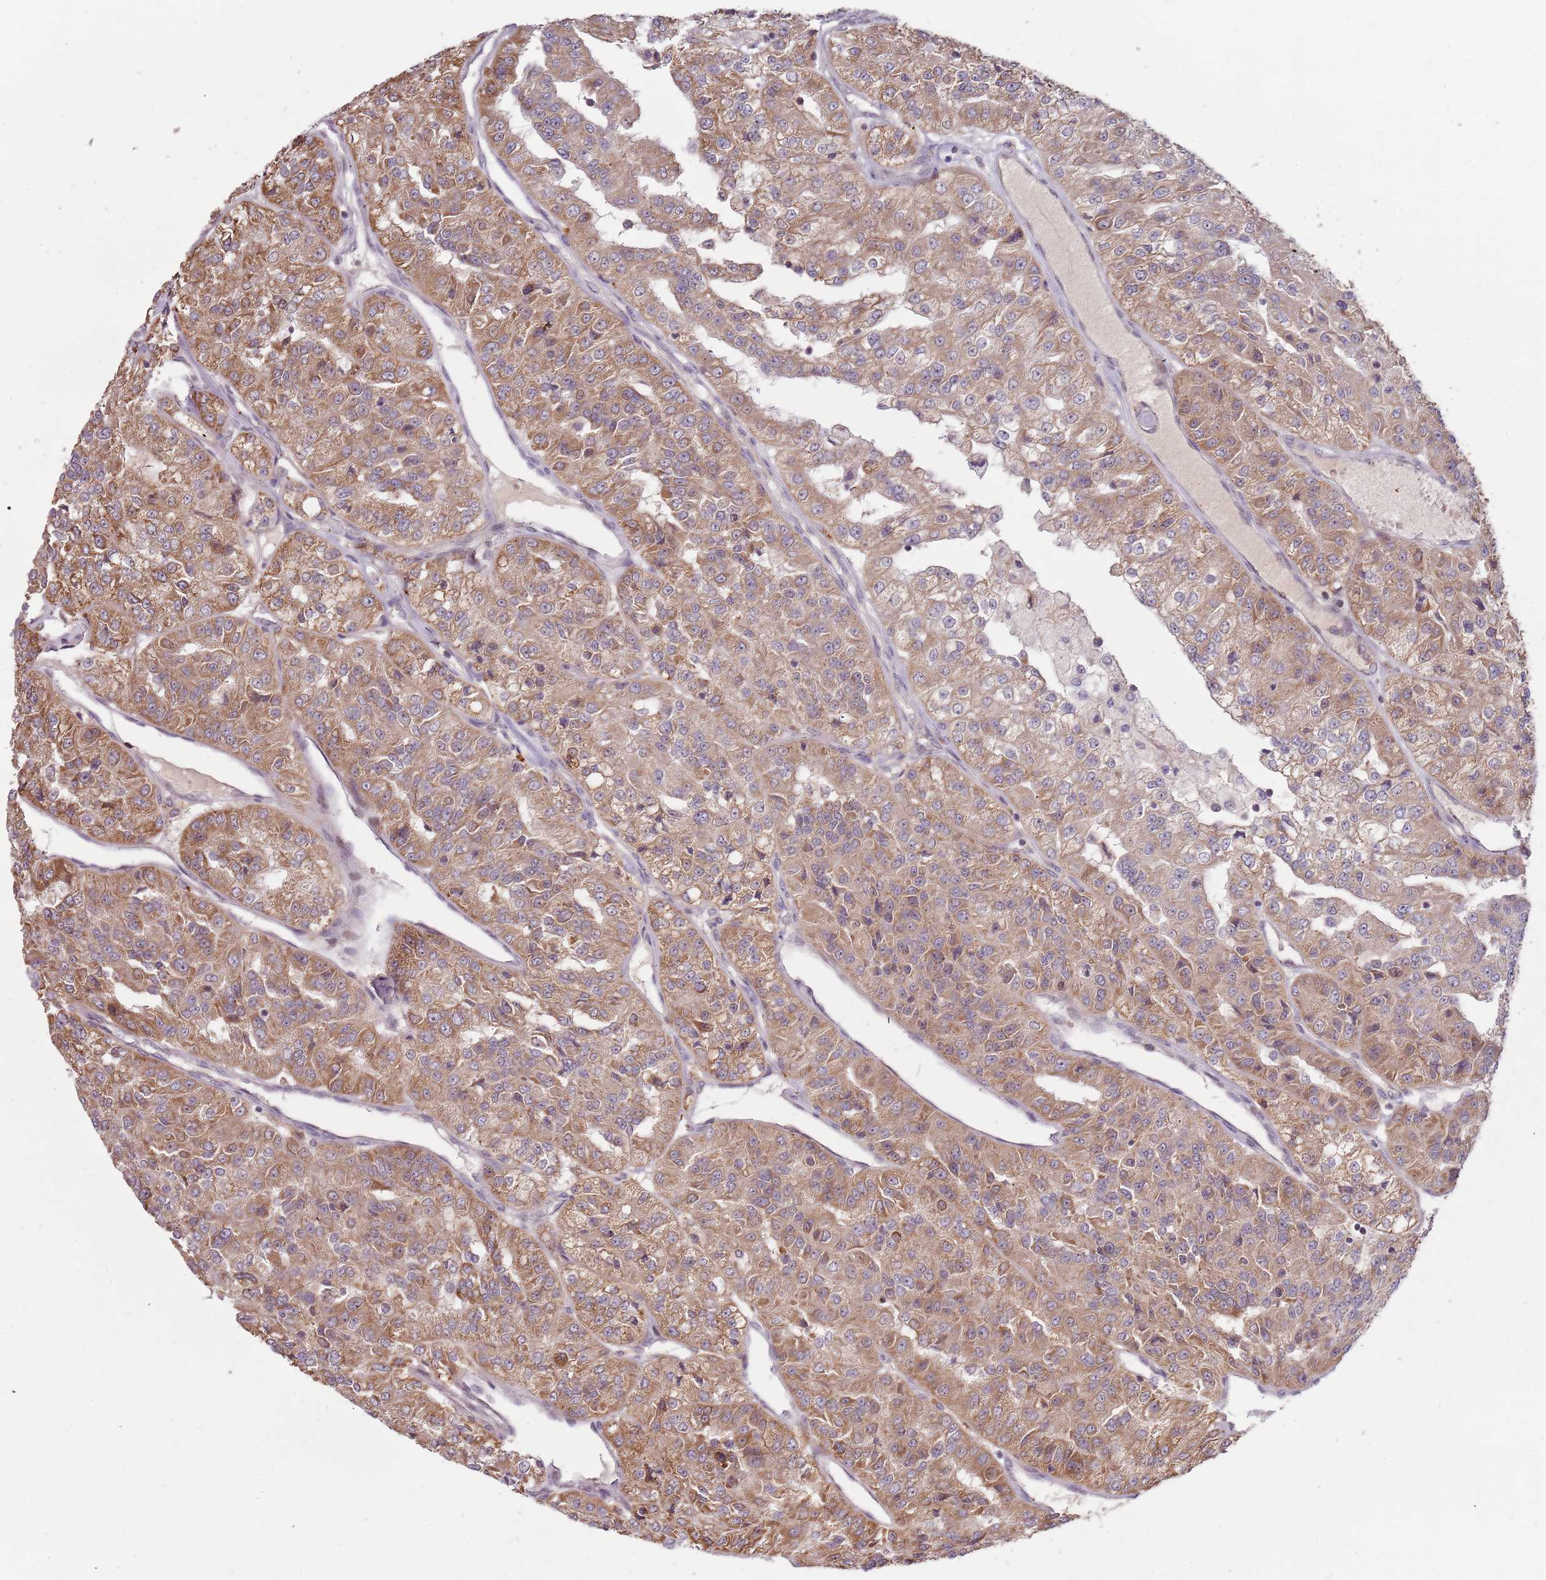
{"staining": {"intensity": "moderate", "quantity": ">75%", "location": "cytoplasmic/membranous"}, "tissue": "renal cancer", "cell_type": "Tumor cells", "image_type": "cancer", "snomed": [{"axis": "morphology", "description": "Adenocarcinoma, NOS"}, {"axis": "topography", "description": "Kidney"}], "caption": "This is an image of IHC staining of renal cancer (adenocarcinoma), which shows moderate staining in the cytoplasmic/membranous of tumor cells.", "gene": "ULK3", "patient": {"sex": "female", "age": 63}}